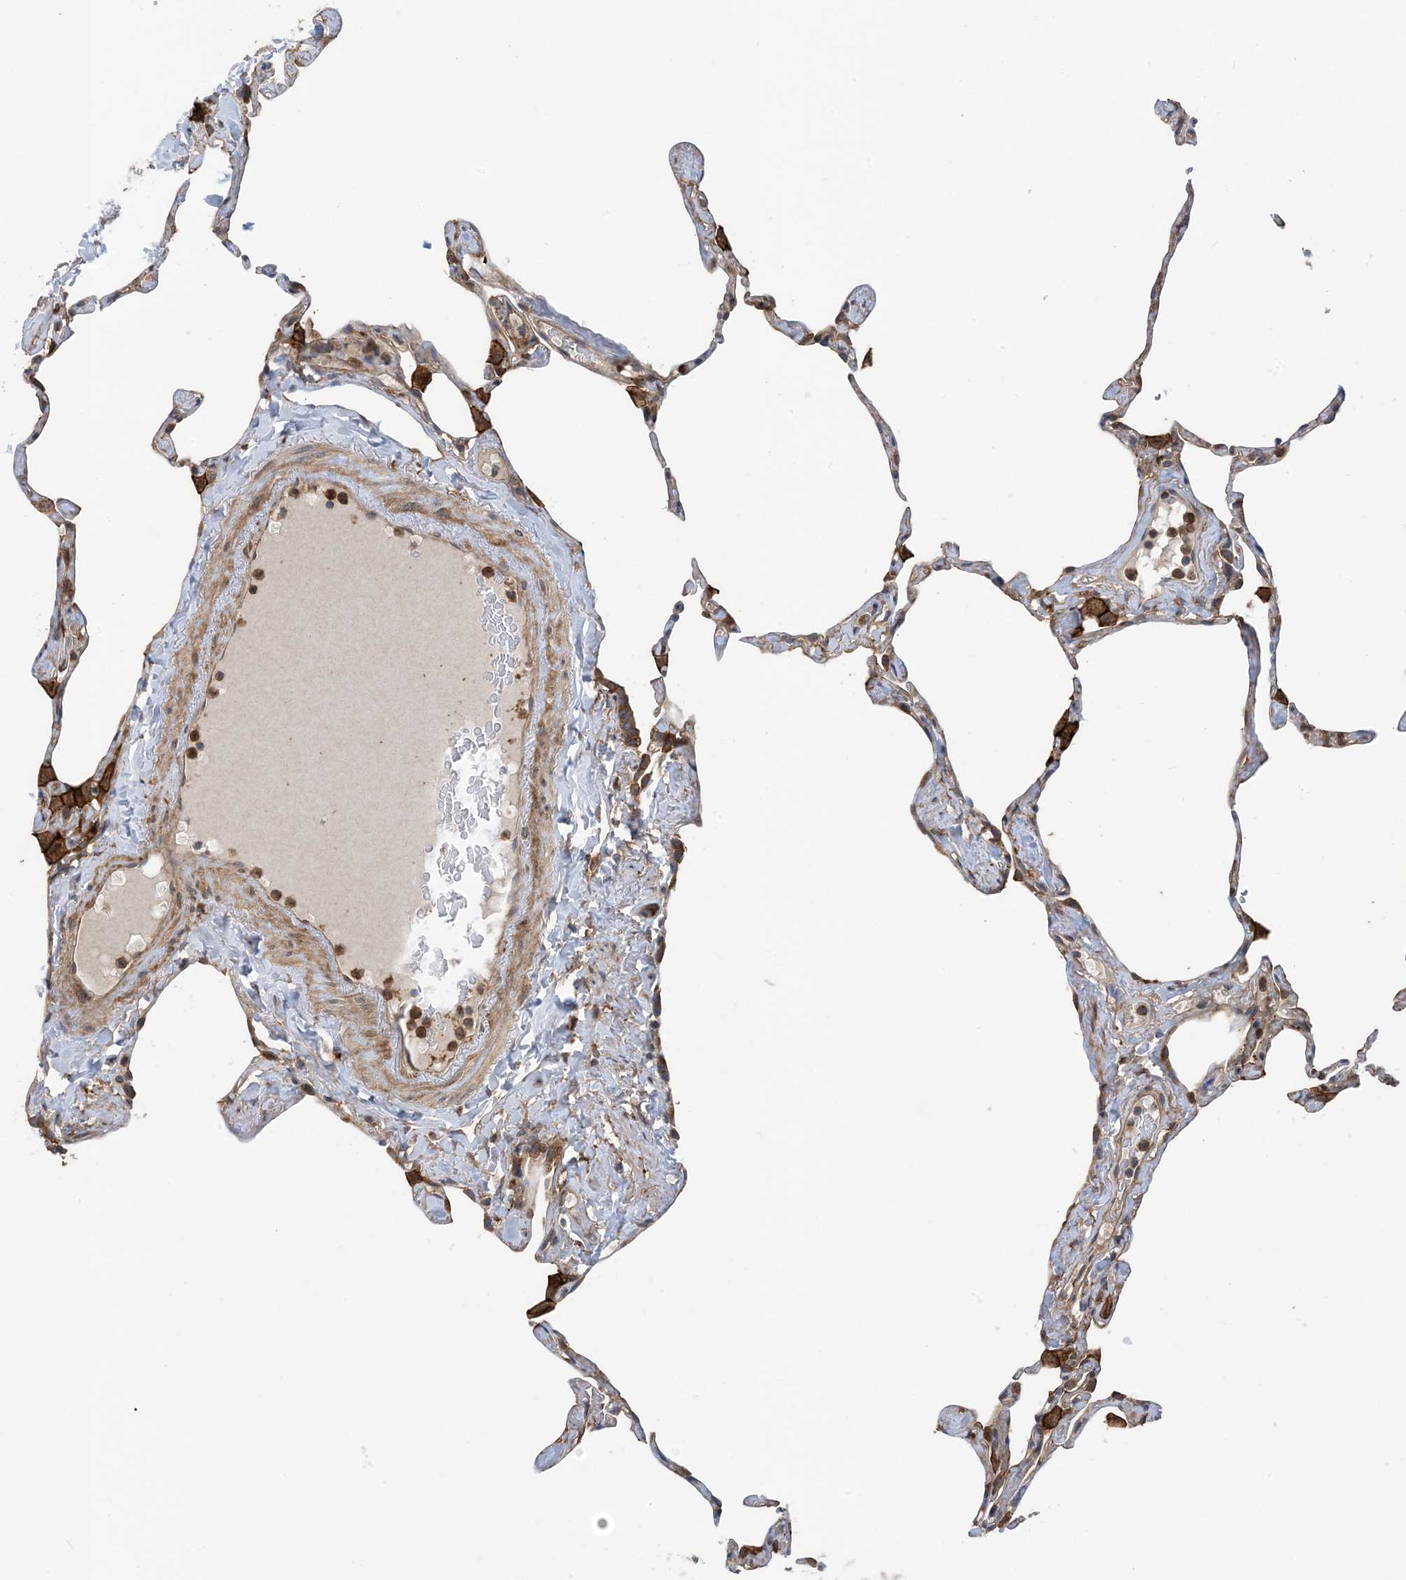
{"staining": {"intensity": "moderate", "quantity": "<25%", "location": "cytoplasmic/membranous"}, "tissue": "lung", "cell_type": "Alveolar cells", "image_type": "normal", "snomed": [{"axis": "morphology", "description": "Normal tissue, NOS"}, {"axis": "topography", "description": "Lung"}], "caption": "Lung stained with a brown dye displays moderate cytoplasmic/membranous positive staining in about <25% of alveolar cells.", "gene": "HS1BP3", "patient": {"sex": "male", "age": 65}}